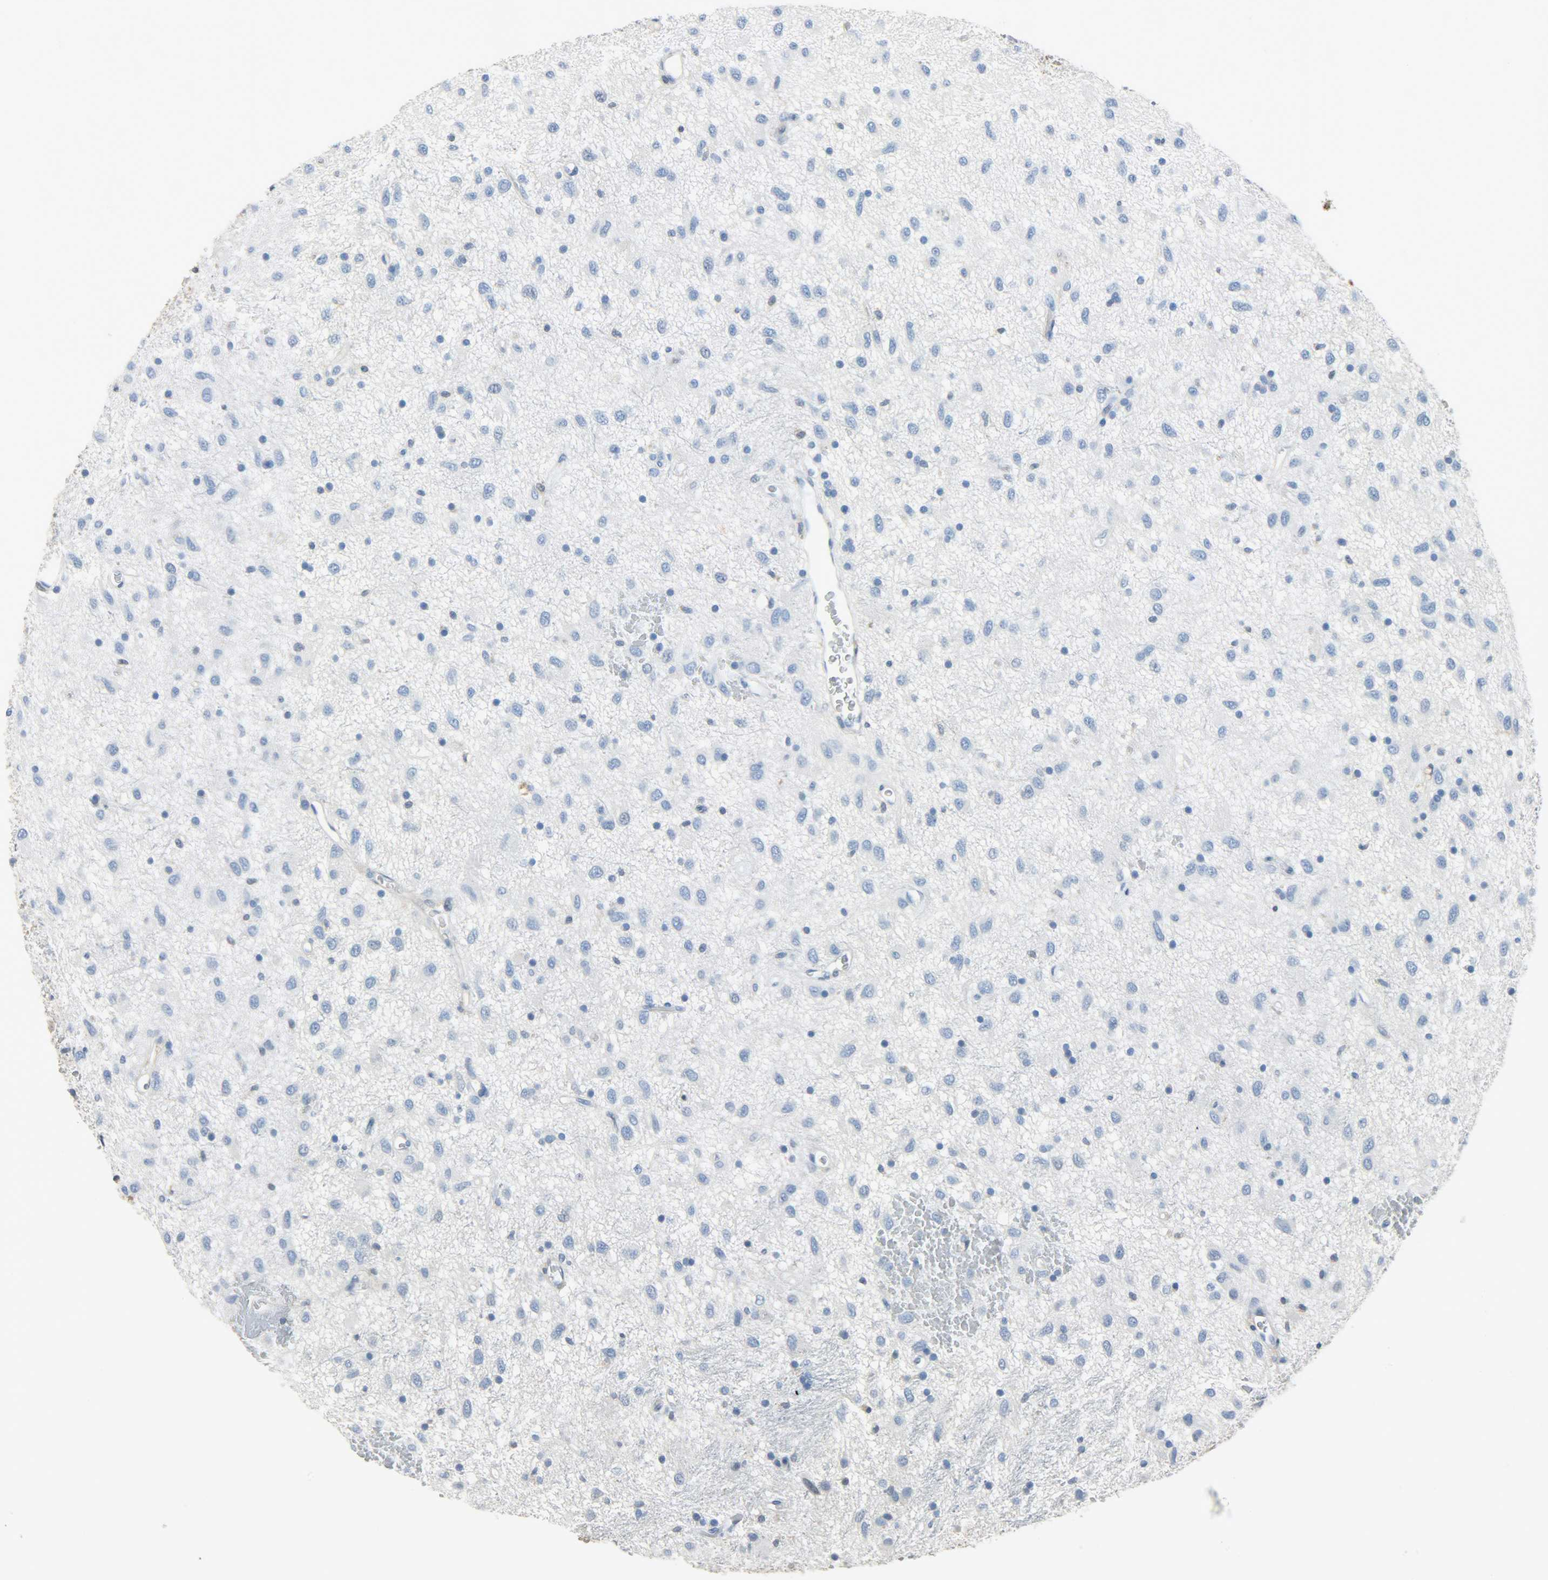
{"staining": {"intensity": "negative", "quantity": "none", "location": "none"}, "tissue": "glioma", "cell_type": "Tumor cells", "image_type": "cancer", "snomed": [{"axis": "morphology", "description": "Glioma, malignant, Low grade"}, {"axis": "topography", "description": "Brain"}], "caption": "Immunohistochemical staining of human malignant low-grade glioma reveals no significant expression in tumor cells.", "gene": "EIF4EBP1", "patient": {"sex": "male", "age": 77}}